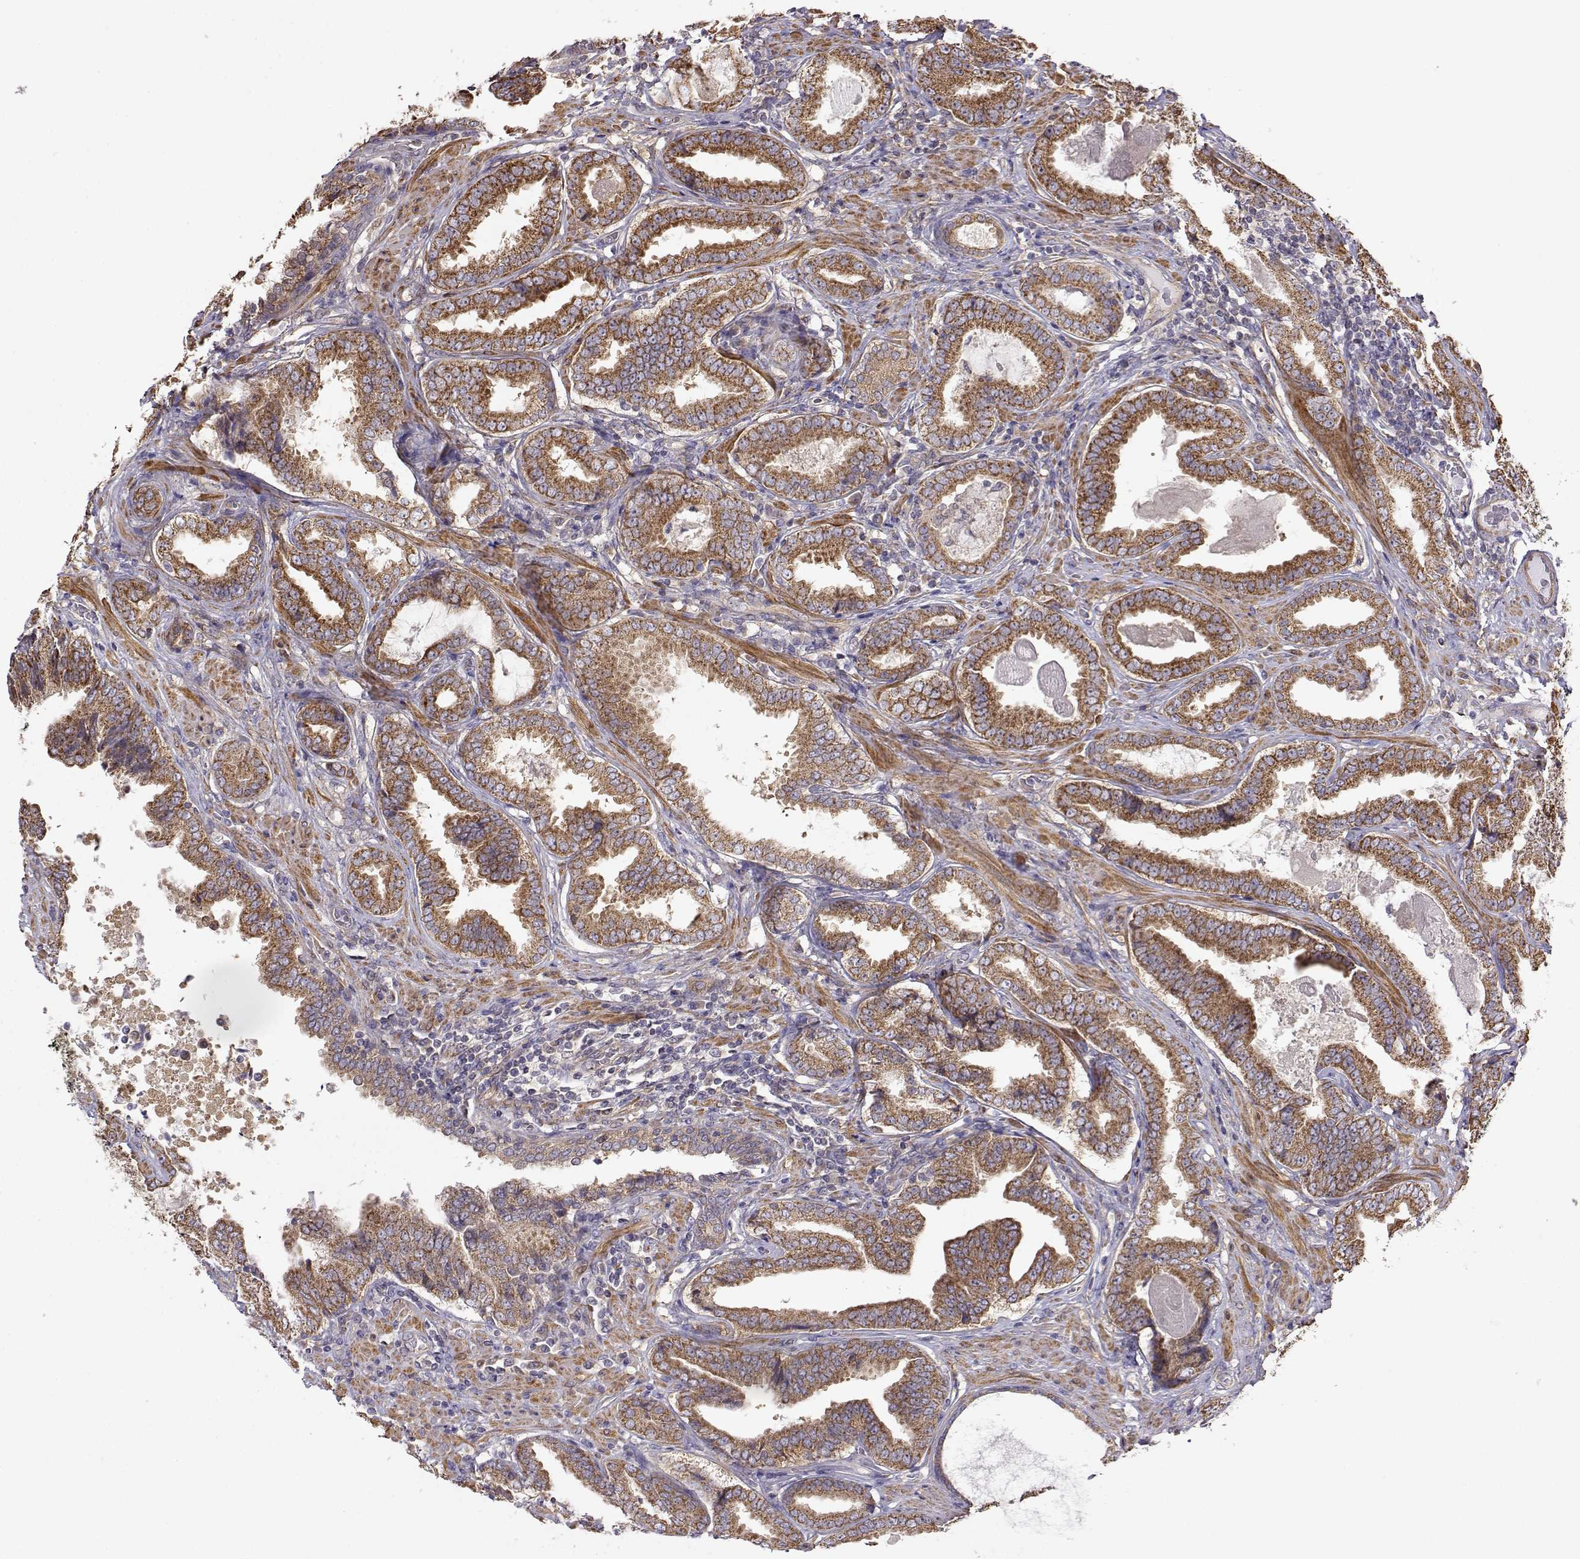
{"staining": {"intensity": "strong", "quantity": ">75%", "location": "cytoplasmic/membranous"}, "tissue": "prostate cancer", "cell_type": "Tumor cells", "image_type": "cancer", "snomed": [{"axis": "morphology", "description": "Adenocarcinoma, NOS"}, {"axis": "topography", "description": "Prostate"}], "caption": "Immunohistochemistry histopathology image of human prostate adenocarcinoma stained for a protein (brown), which shows high levels of strong cytoplasmic/membranous staining in about >75% of tumor cells.", "gene": "PAIP1", "patient": {"sex": "male", "age": 64}}